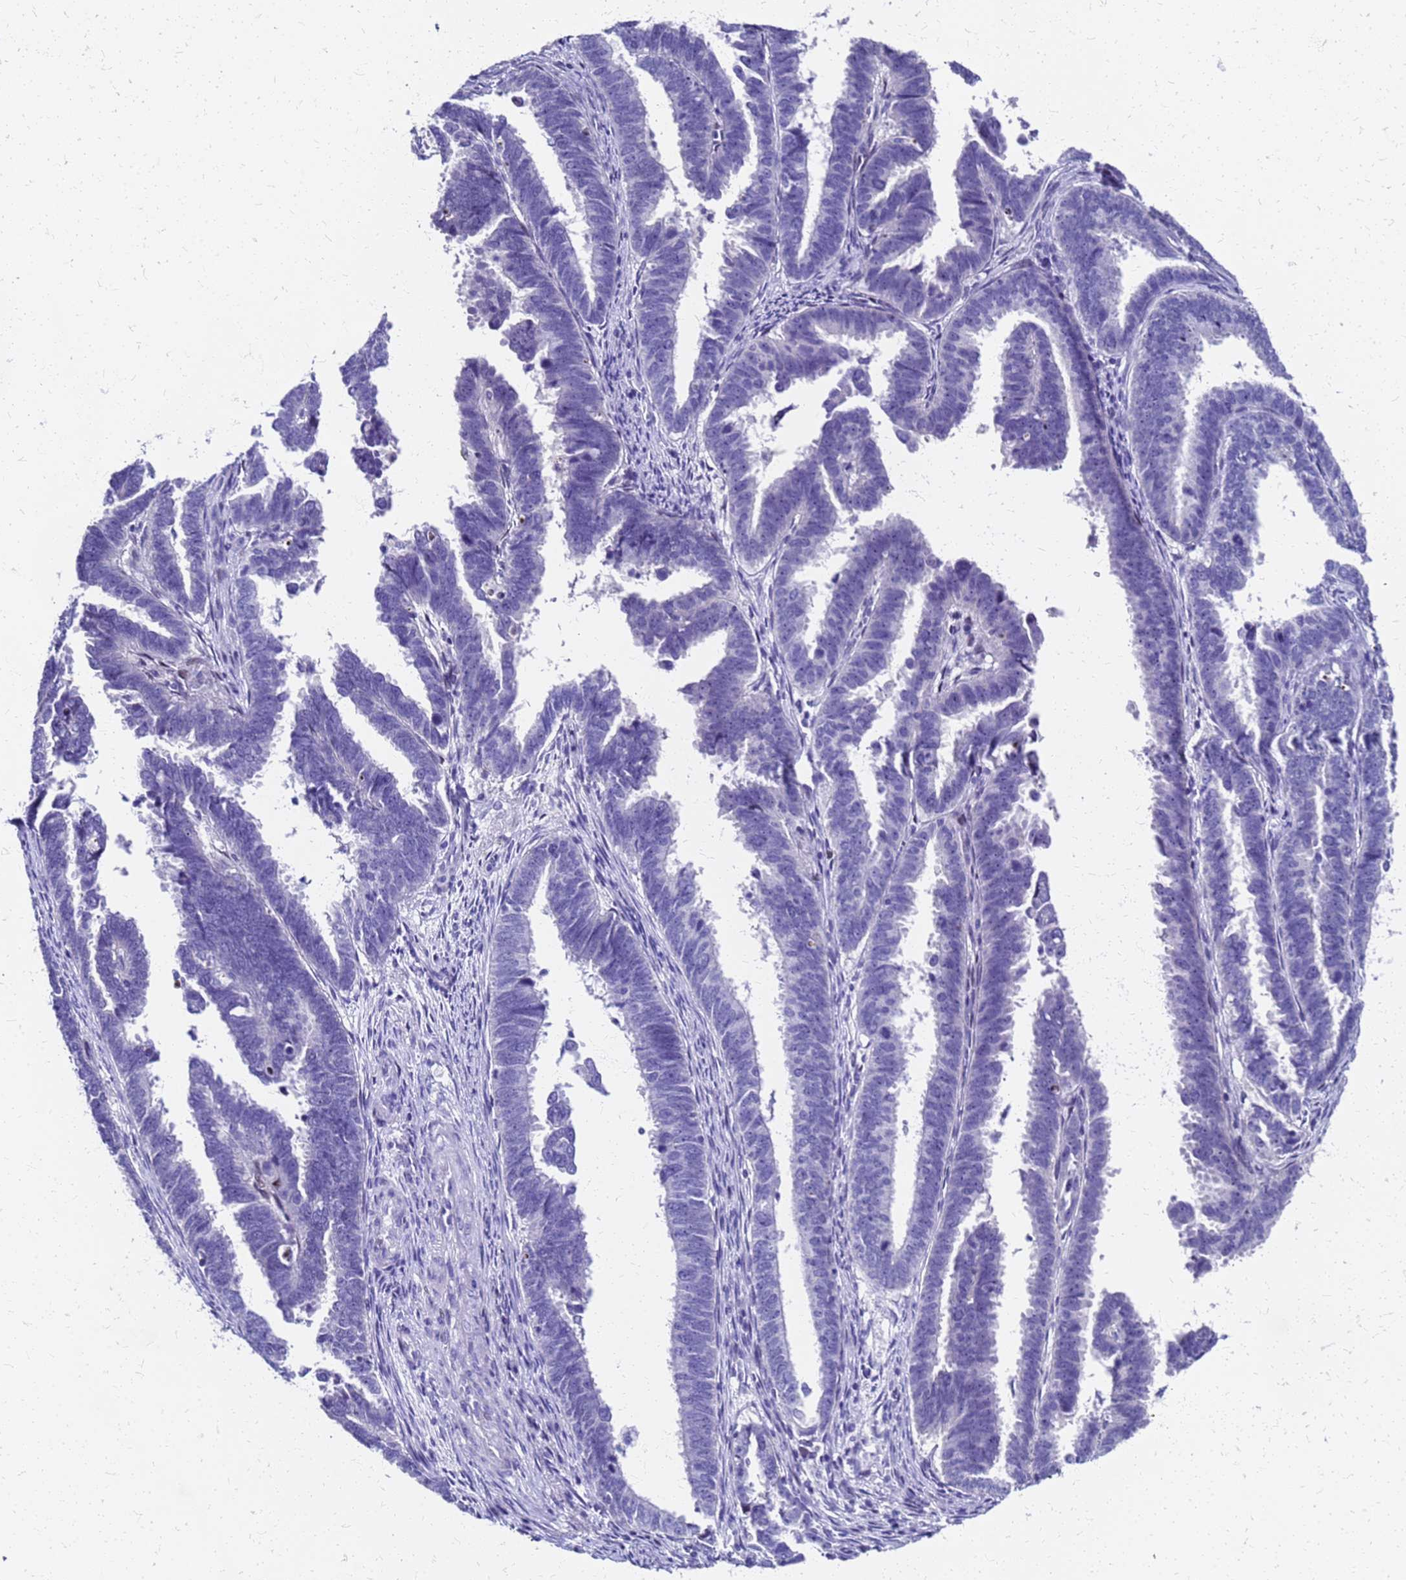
{"staining": {"intensity": "negative", "quantity": "none", "location": "none"}, "tissue": "endometrial cancer", "cell_type": "Tumor cells", "image_type": "cancer", "snomed": [{"axis": "morphology", "description": "Adenocarcinoma, NOS"}, {"axis": "topography", "description": "Endometrium"}], "caption": "Immunohistochemical staining of endometrial cancer (adenocarcinoma) demonstrates no significant positivity in tumor cells. (Stains: DAB (3,3'-diaminobenzidine) immunohistochemistry with hematoxylin counter stain, Microscopy: brightfield microscopy at high magnification).", "gene": "SMIM21", "patient": {"sex": "female", "age": 75}}